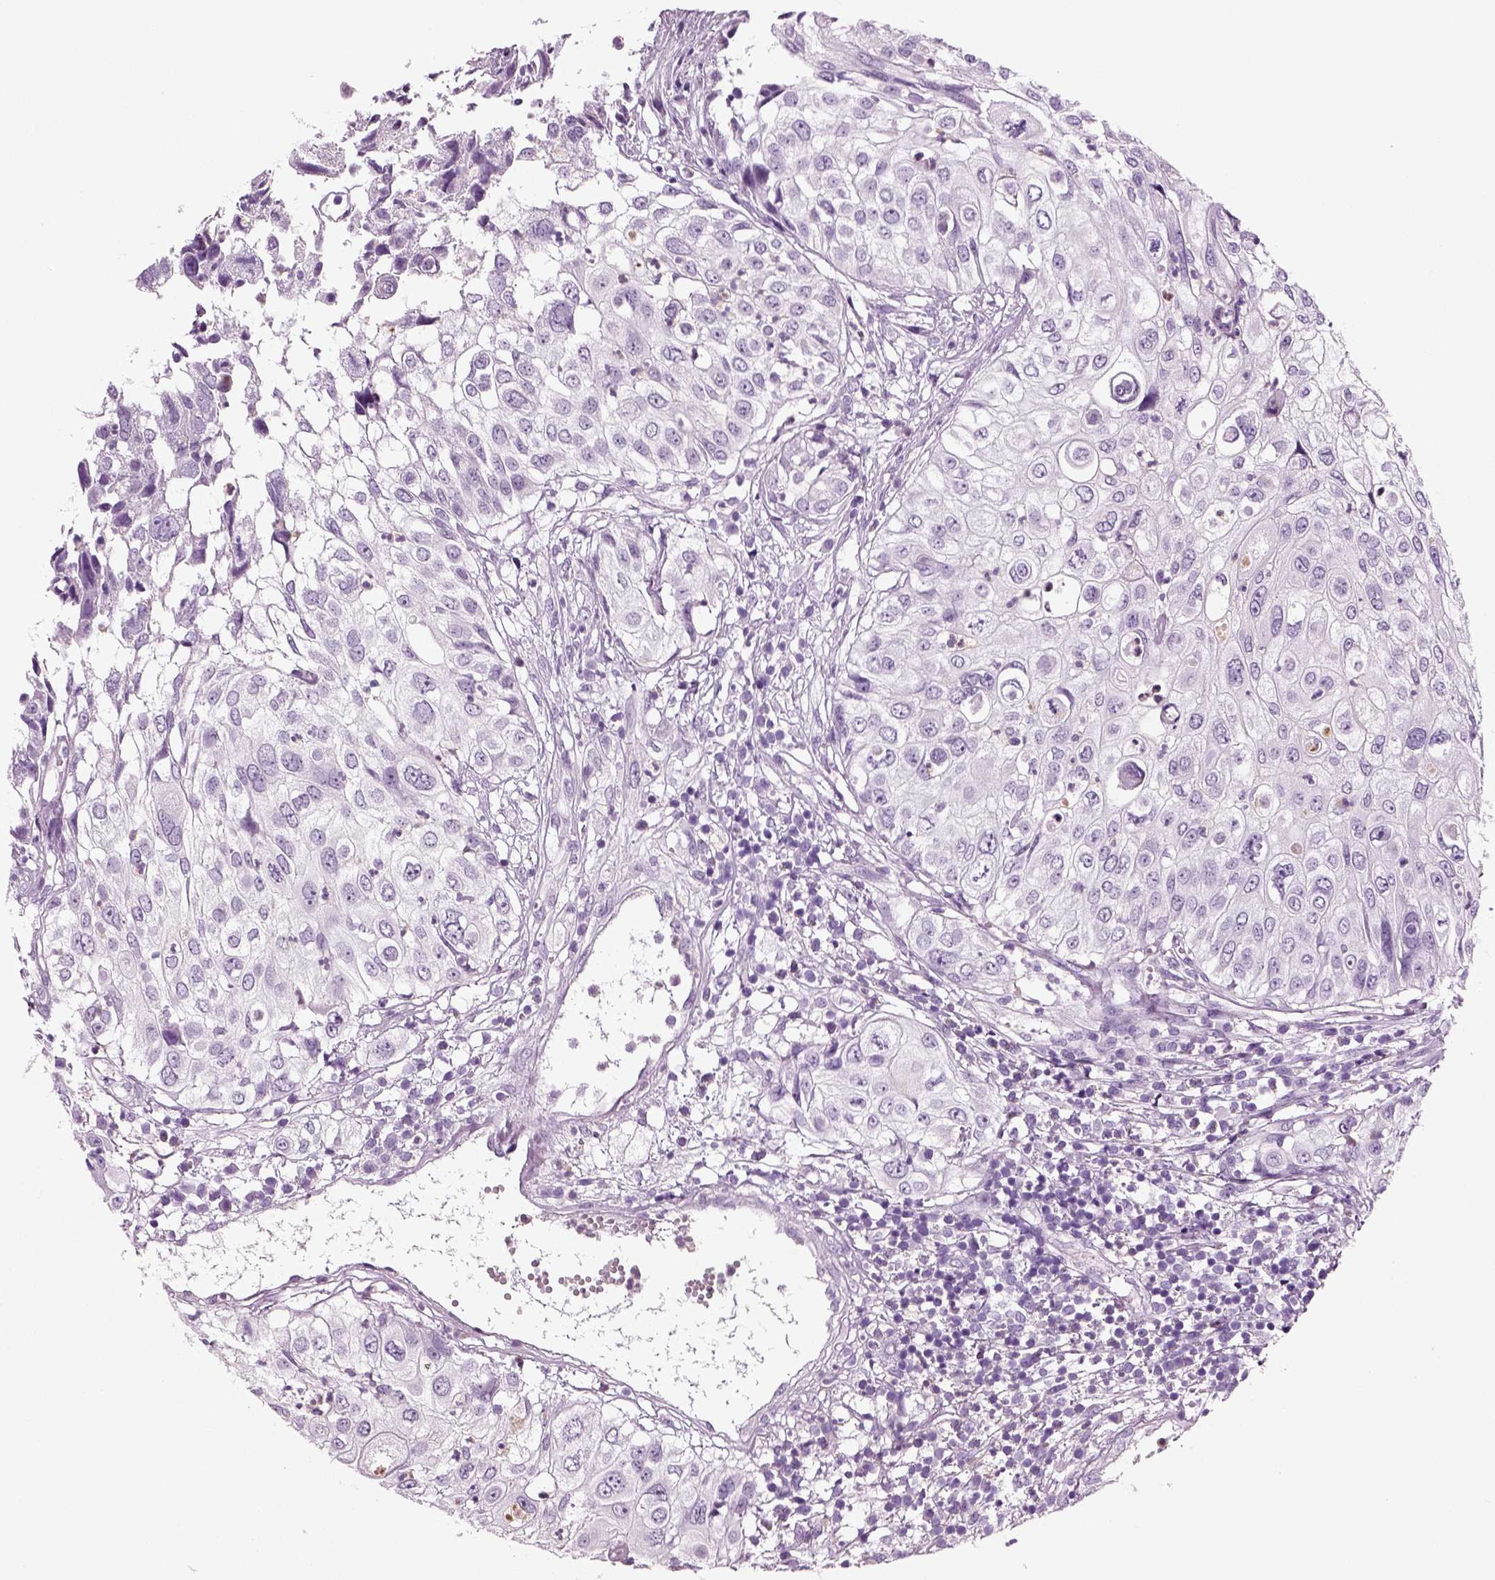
{"staining": {"intensity": "negative", "quantity": "none", "location": "none"}, "tissue": "urothelial cancer", "cell_type": "Tumor cells", "image_type": "cancer", "snomed": [{"axis": "morphology", "description": "Urothelial carcinoma, High grade"}, {"axis": "topography", "description": "Urinary bladder"}], "caption": "The photomicrograph reveals no significant positivity in tumor cells of urothelial cancer. (Brightfield microscopy of DAB immunohistochemistry (IHC) at high magnification).", "gene": "CRABP1", "patient": {"sex": "female", "age": 79}}